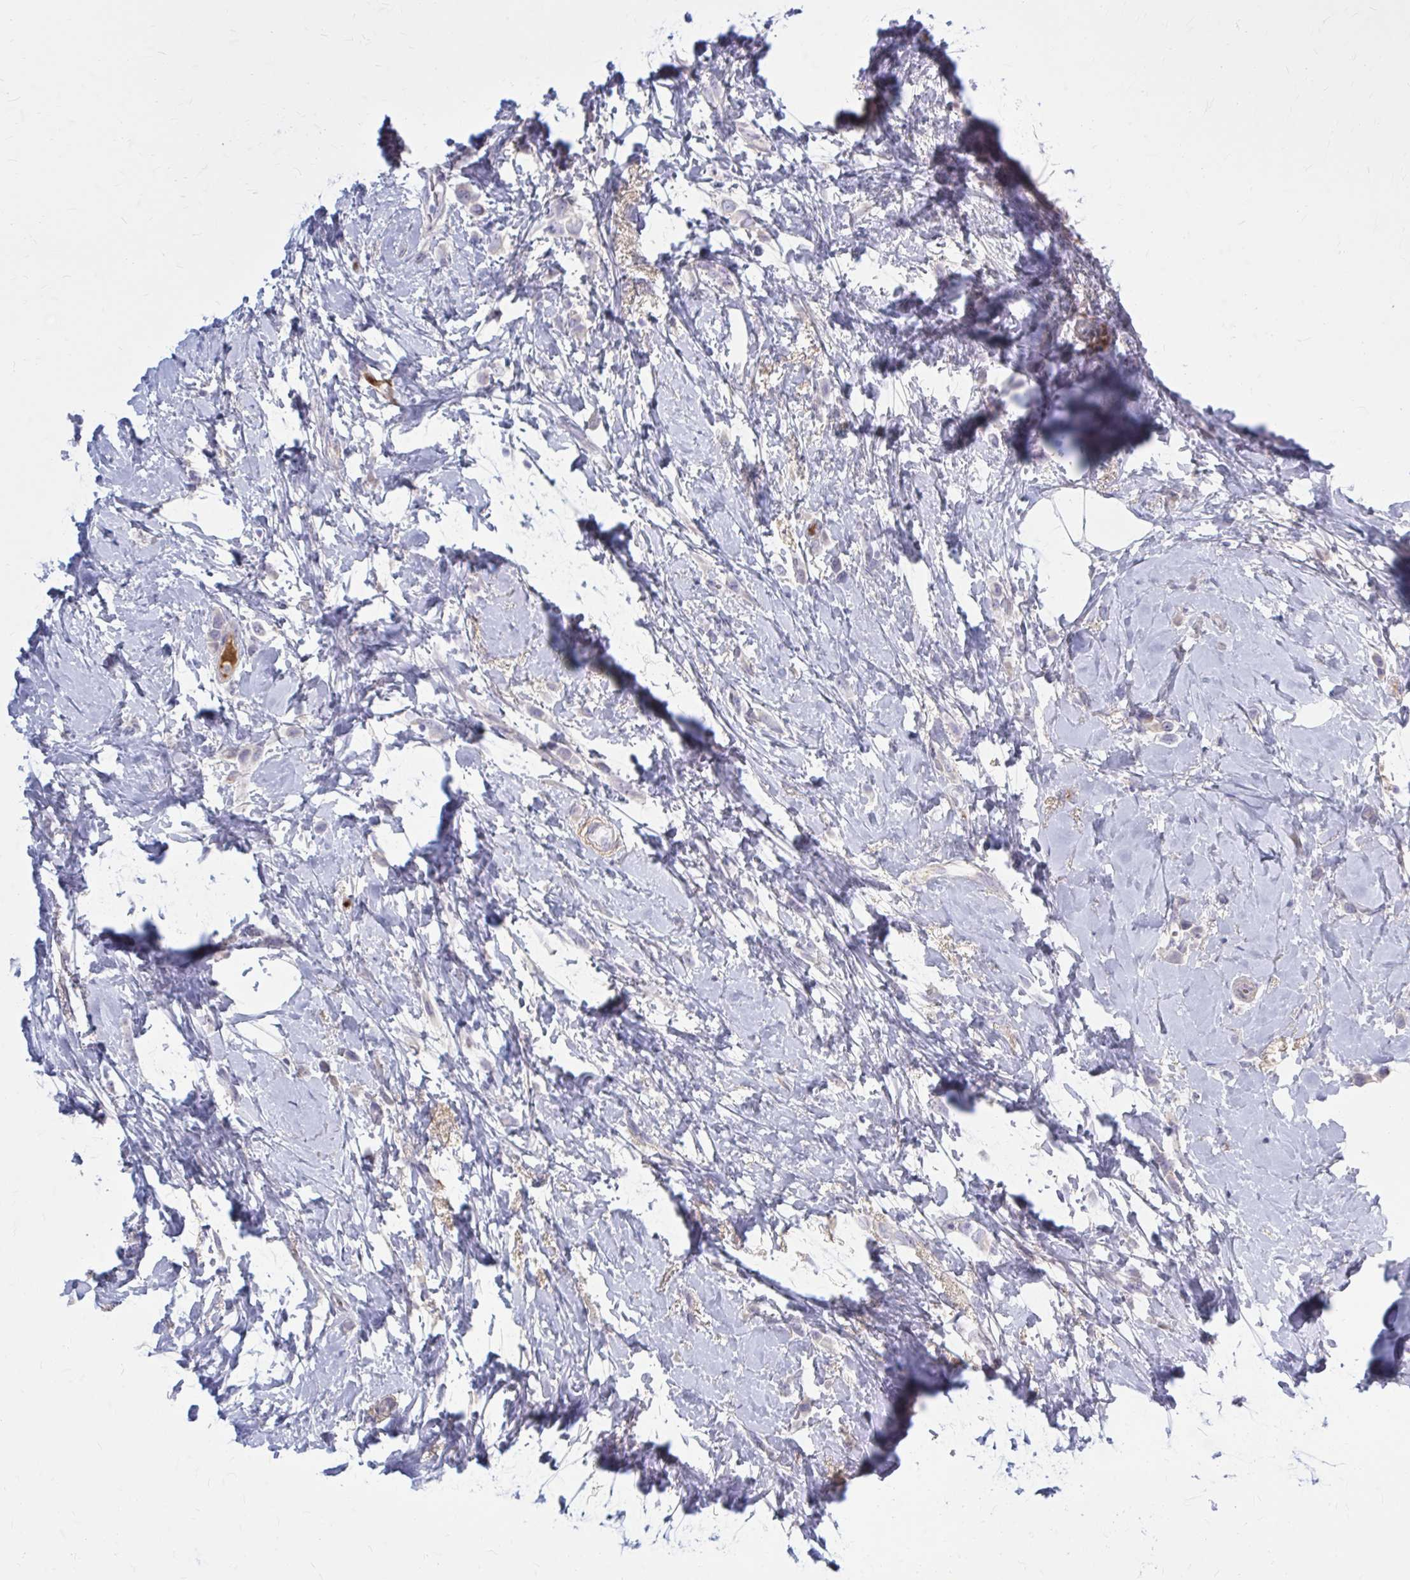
{"staining": {"intensity": "negative", "quantity": "none", "location": "none"}, "tissue": "breast cancer", "cell_type": "Tumor cells", "image_type": "cancer", "snomed": [{"axis": "morphology", "description": "Lobular carcinoma"}, {"axis": "topography", "description": "Breast"}], "caption": "Immunohistochemistry (IHC) micrograph of neoplastic tissue: breast cancer (lobular carcinoma) stained with DAB (3,3'-diaminobenzidine) demonstrates no significant protein expression in tumor cells. The staining was performed using DAB (3,3'-diaminobenzidine) to visualize the protein expression in brown, while the nuclei were stained in blue with hematoxylin (Magnification: 20x).", "gene": "SERPIND1", "patient": {"sex": "female", "age": 66}}